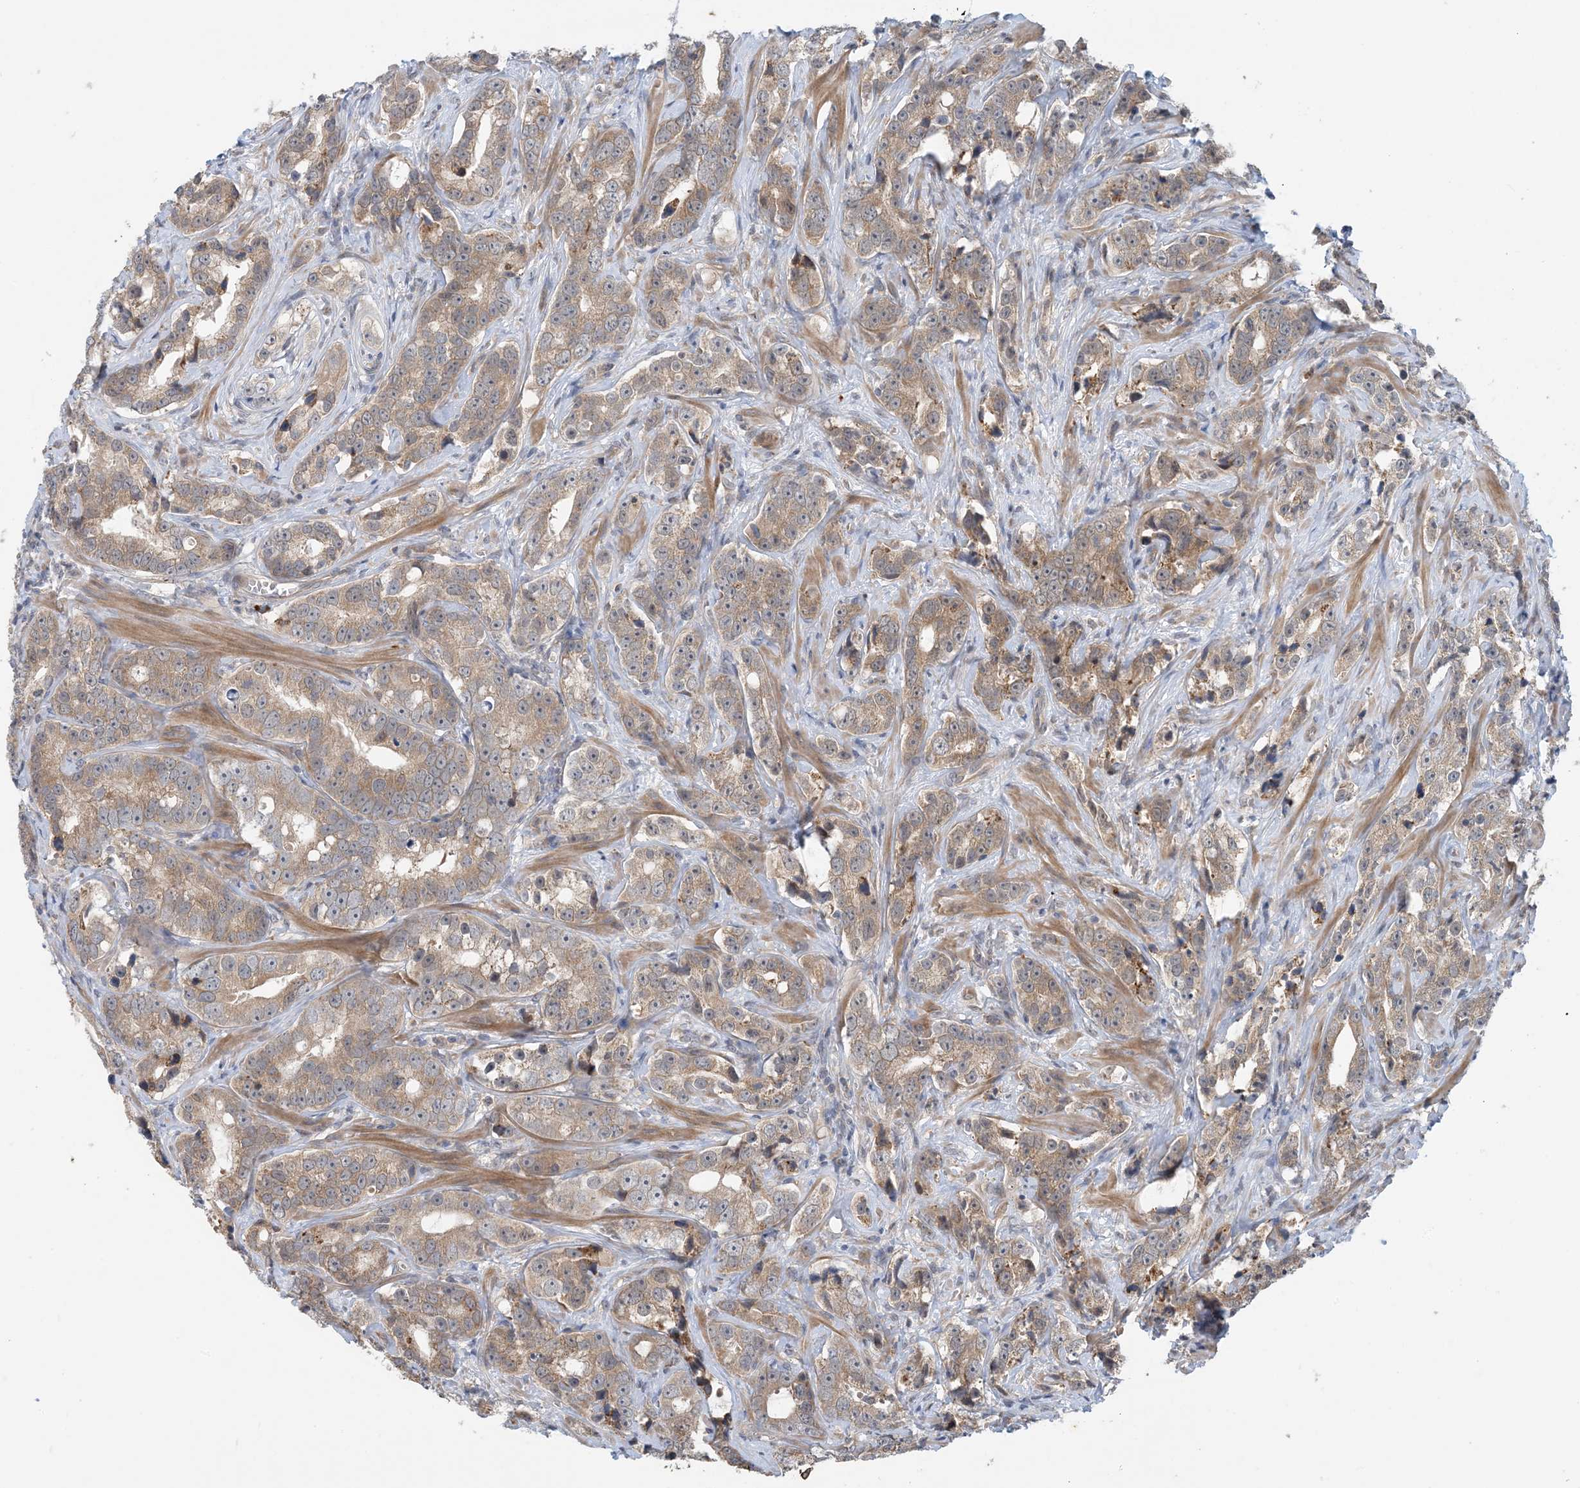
{"staining": {"intensity": "moderate", "quantity": ">75%", "location": "cytoplasmic/membranous"}, "tissue": "prostate cancer", "cell_type": "Tumor cells", "image_type": "cancer", "snomed": [{"axis": "morphology", "description": "Adenocarcinoma, High grade"}, {"axis": "topography", "description": "Prostate"}], "caption": "Prostate cancer stained with a protein marker reveals moderate staining in tumor cells.", "gene": "PHOSPHO2", "patient": {"sex": "male", "age": 62}}